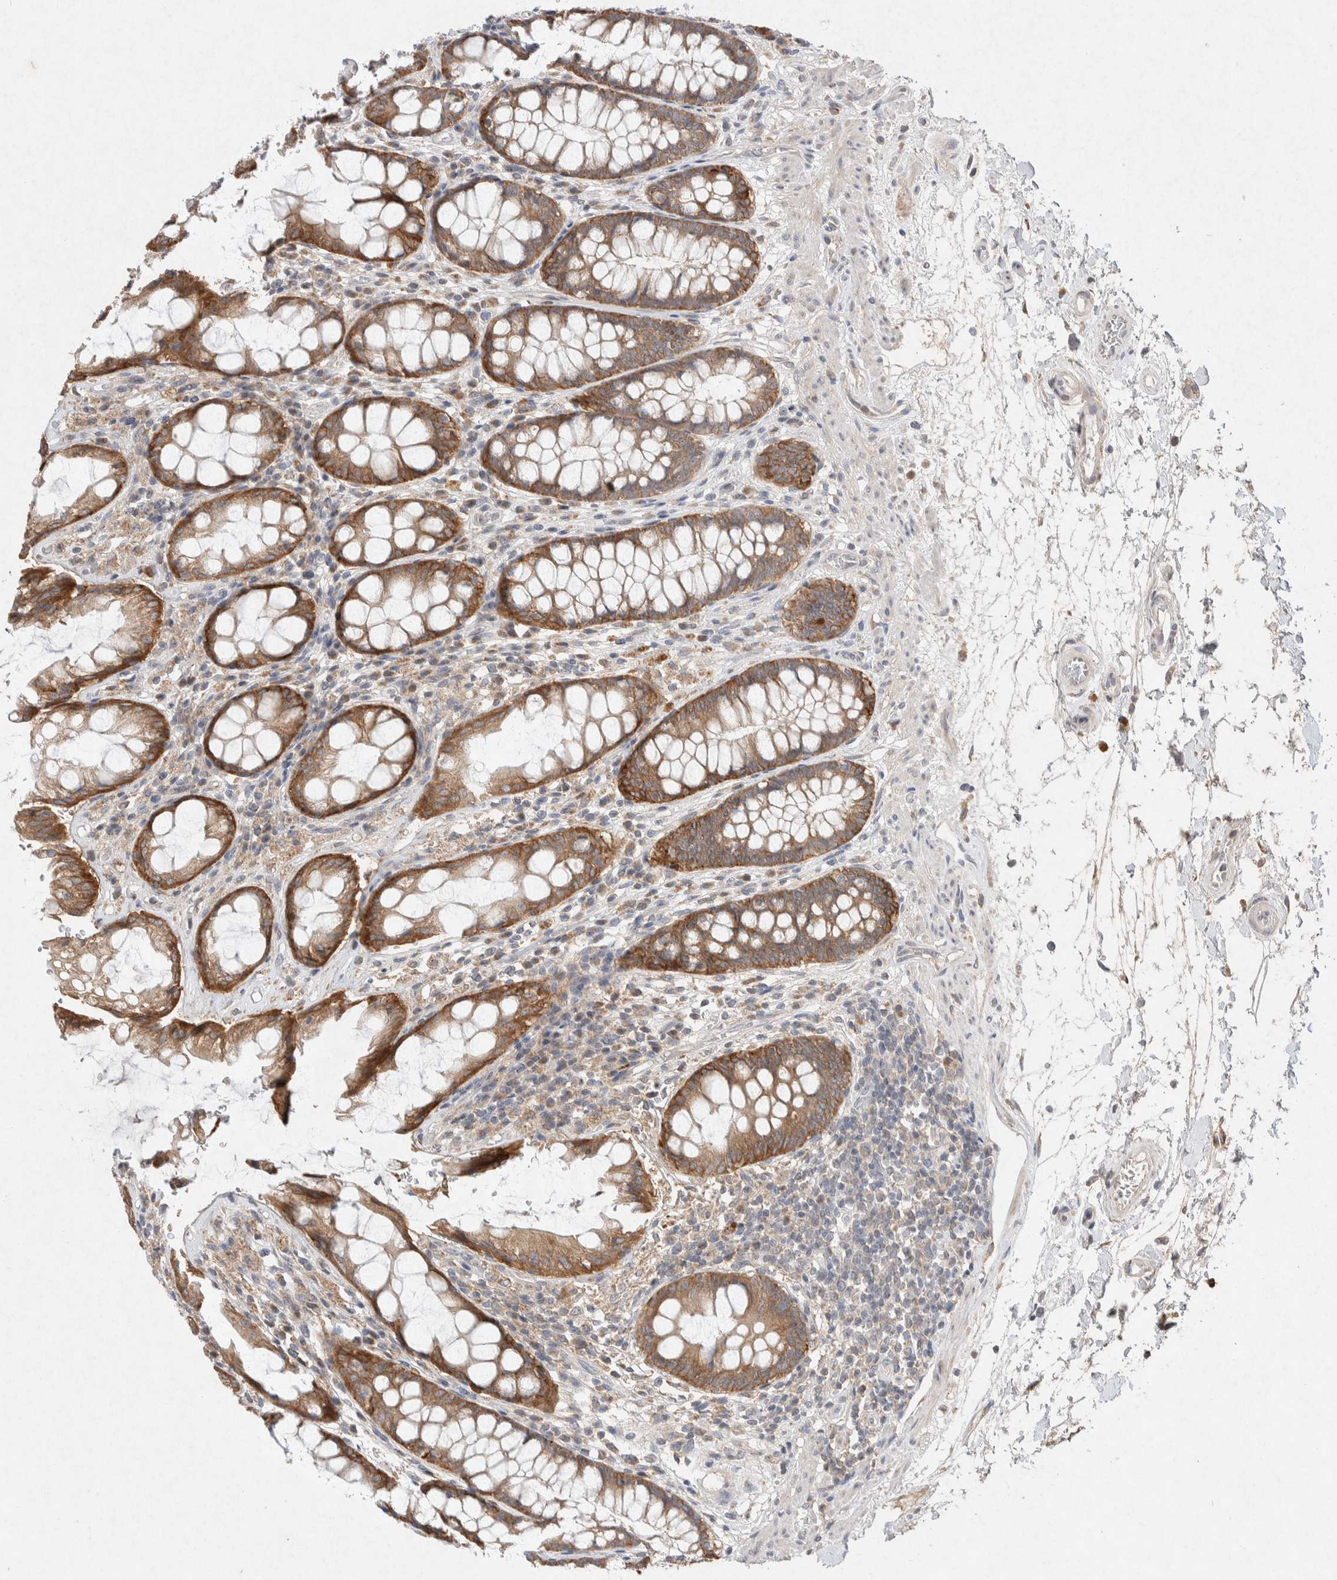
{"staining": {"intensity": "moderate", "quantity": ">75%", "location": "cytoplasmic/membranous"}, "tissue": "rectum", "cell_type": "Glandular cells", "image_type": "normal", "snomed": [{"axis": "morphology", "description": "Normal tissue, NOS"}, {"axis": "topography", "description": "Rectum"}], "caption": "Brown immunohistochemical staining in unremarkable human rectum reveals moderate cytoplasmic/membranous expression in approximately >75% of glandular cells.", "gene": "CMTM4", "patient": {"sex": "male", "age": 64}}